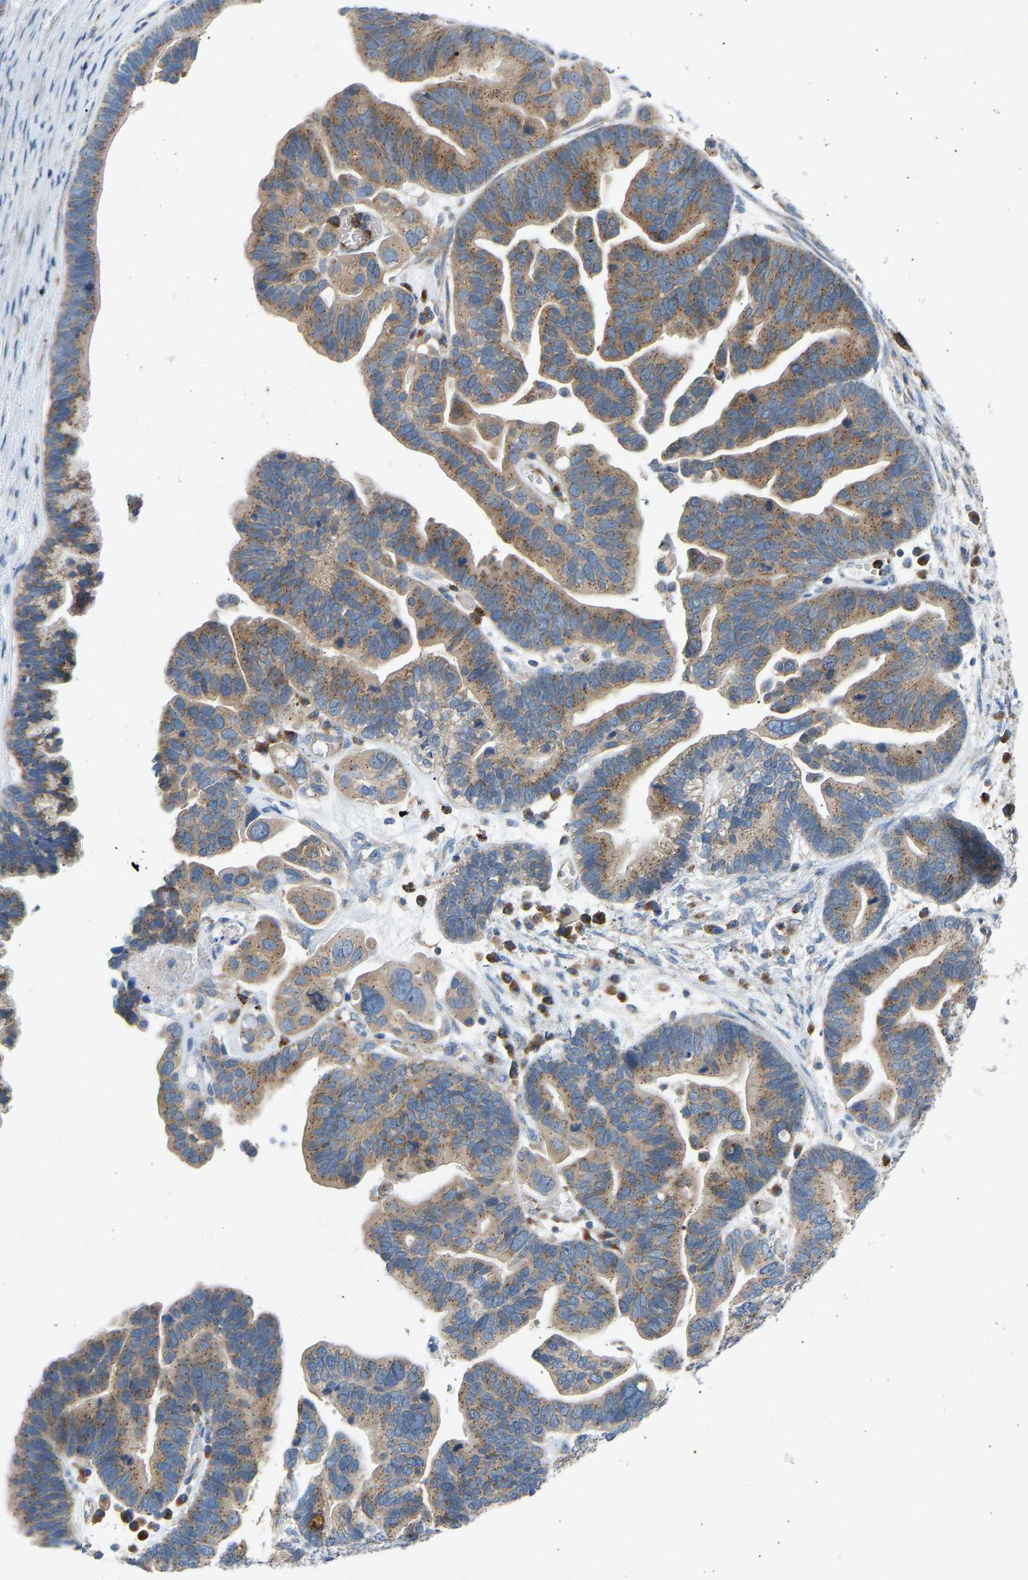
{"staining": {"intensity": "moderate", "quantity": ">75%", "location": "cytoplasmic/membranous"}, "tissue": "ovarian cancer", "cell_type": "Tumor cells", "image_type": "cancer", "snomed": [{"axis": "morphology", "description": "Cystadenocarcinoma, serous, NOS"}, {"axis": "topography", "description": "Ovary"}], "caption": "Serous cystadenocarcinoma (ovarian) was stained to show a protein in brown. There is medium levels of moderate cytoplasmic/membranous expression in approximately >75% of tumor cells. The protein of interest is shown in brown color, while the nuclei are stained blue.", "gene": "TRIM50", "patient": {"sex": "female", "age": 56}}